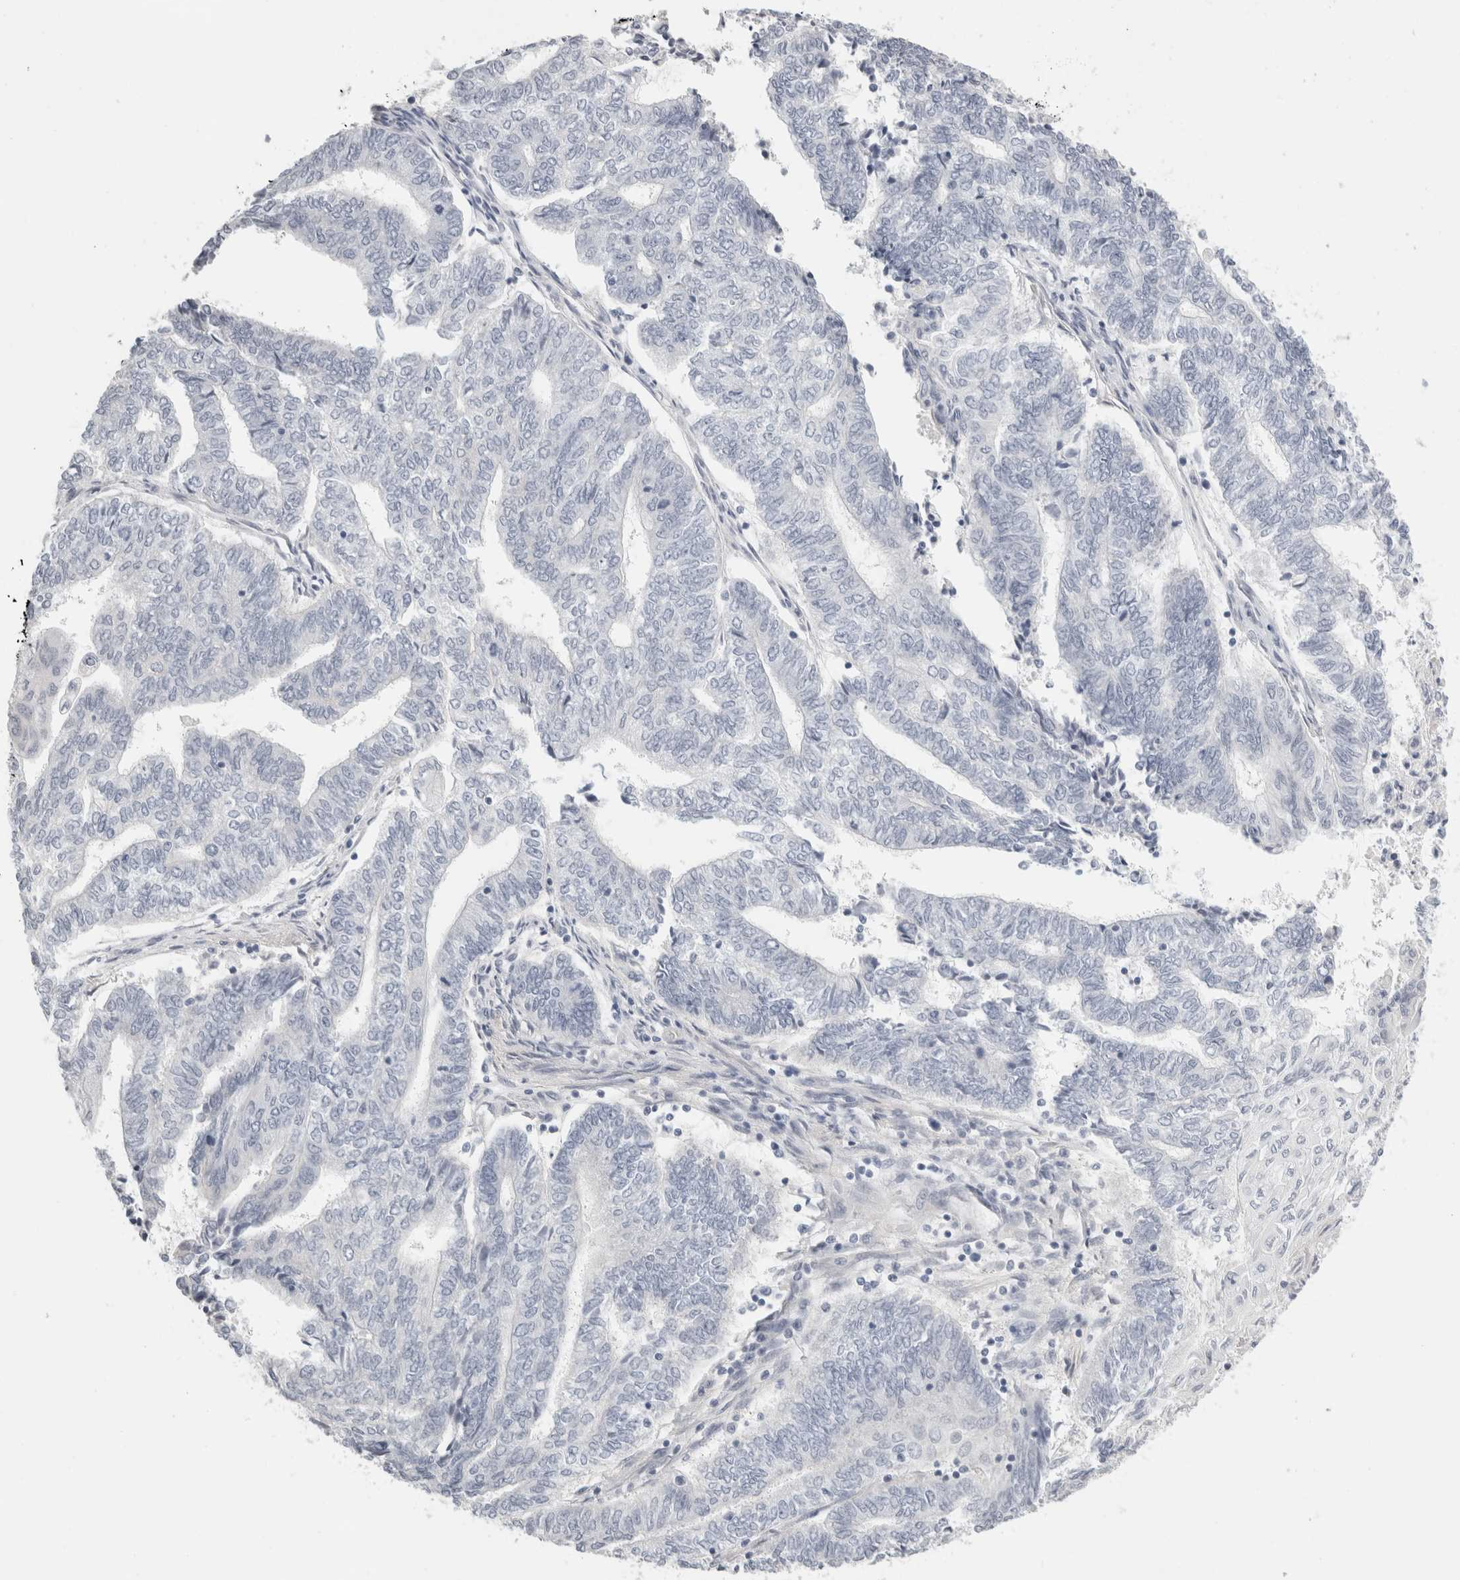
{"staining": {"intensity": "negative", "quantity": "none", "location": "none"}, "tissue": "endometrial cancer", "cell_type": "Tumor cells", "image_type": "cancer", "snomed": [{"axis": "morphology", "description": "Adenocarcinoma, NOS"}, {"axis": "topography", "description": "Uterus"}, {"axis": "topography", "description": "Endometrium"}], "caption": "A photomicrograph of human endometrial cancer is negative for staining in tumor cells.", "gene": "FBLIM1", "patient": {"sex": "female", "age": 70}}